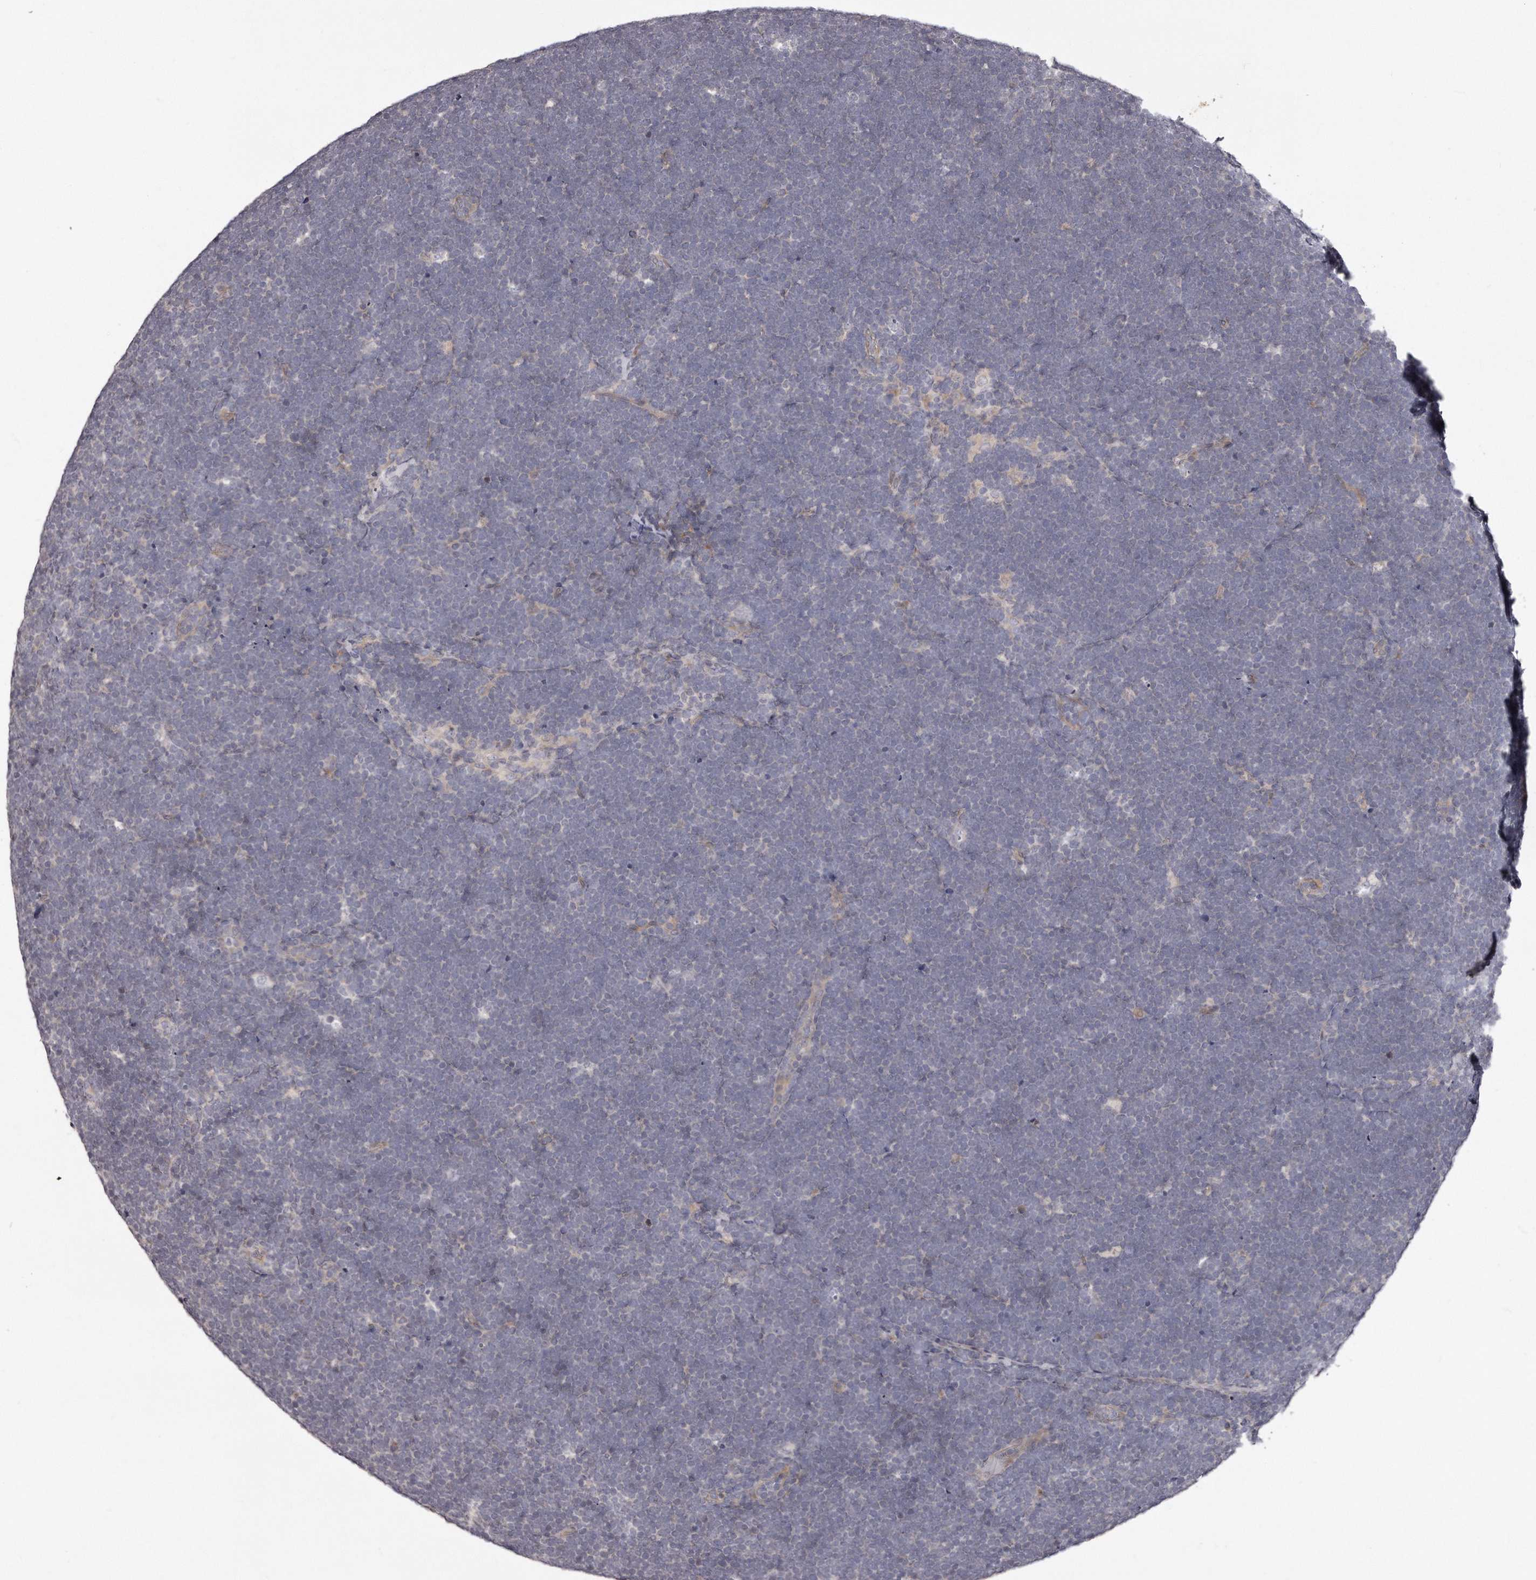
{"staining": {"intensity": "negative", "quantity": "none", "location": "none"}, "tissue": "lymphoma", "cell_type": "Tumor cells", "image_type": "cancer", "snomed": [{"axis": "morphology", "description": "Malignant lymphoma, non-Hodgkin's type, High grade"}, {"axis": "topography", "description": "Lymph node"}], "caption": "DAB immunohistochemical staining of human lymphoma exhibits no significant positivity in tumor cells.", "gene": "TRAPPC14", "patient": {"sex": "male", "age": 13}}